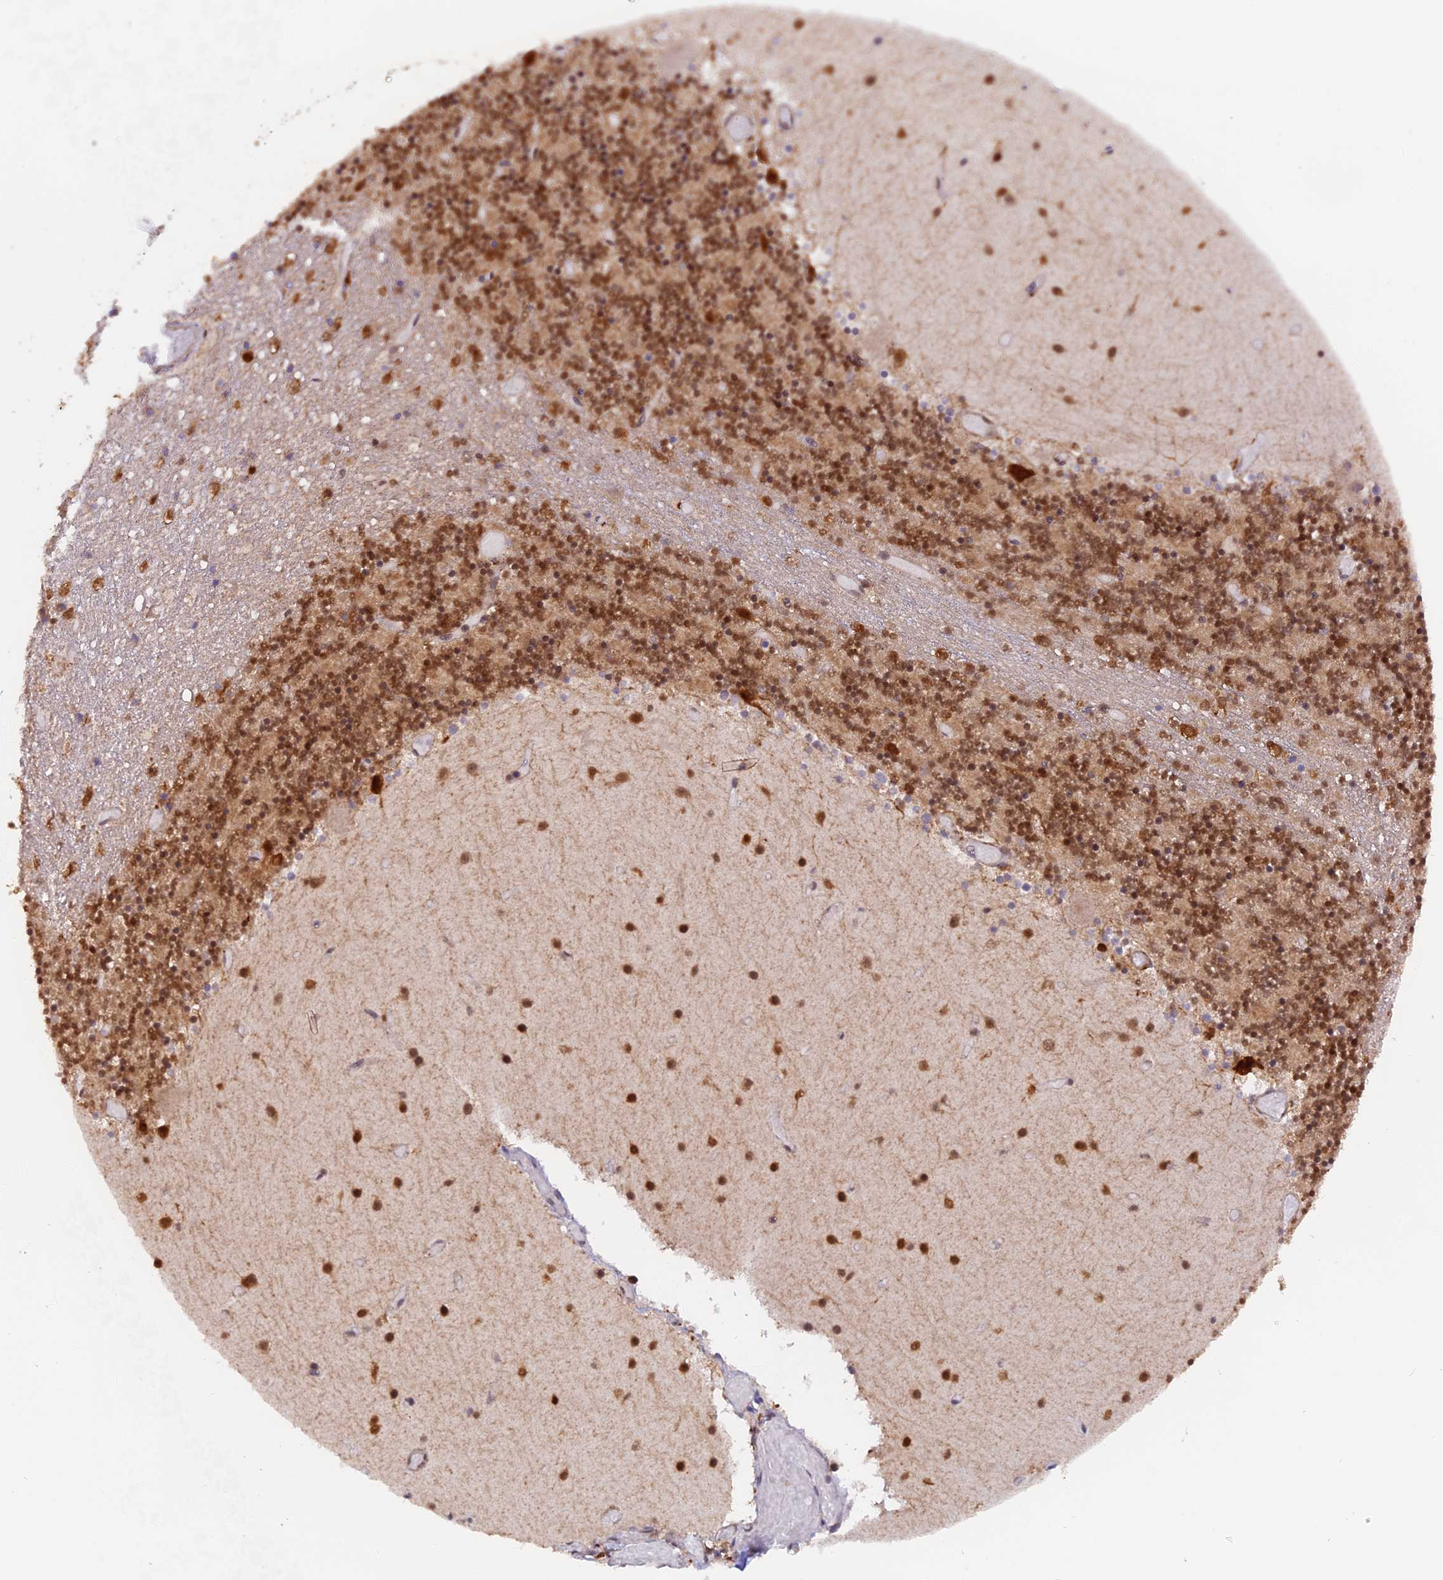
{"staining": {"intensity": "strong", "quantity": "25%-75%", "location": "nuclear"}, "tissue": "cerebellum", "cell_type": "Cells in granular layer", "image_type": "normal", "snomed": [{"axis": "morphology", "description": "Normal tissue, NOS"}, {"axis": "topography", "description": "Cerebellum"}], "caption": "Protein staining of normal cerebellum demonstrates strong nuclear positivity in about 25%-75% of cells in granular layer. Nuclei are stained in blue.", "gene": "RAMACL", "patient": {"sex": "female", "age": 28}}